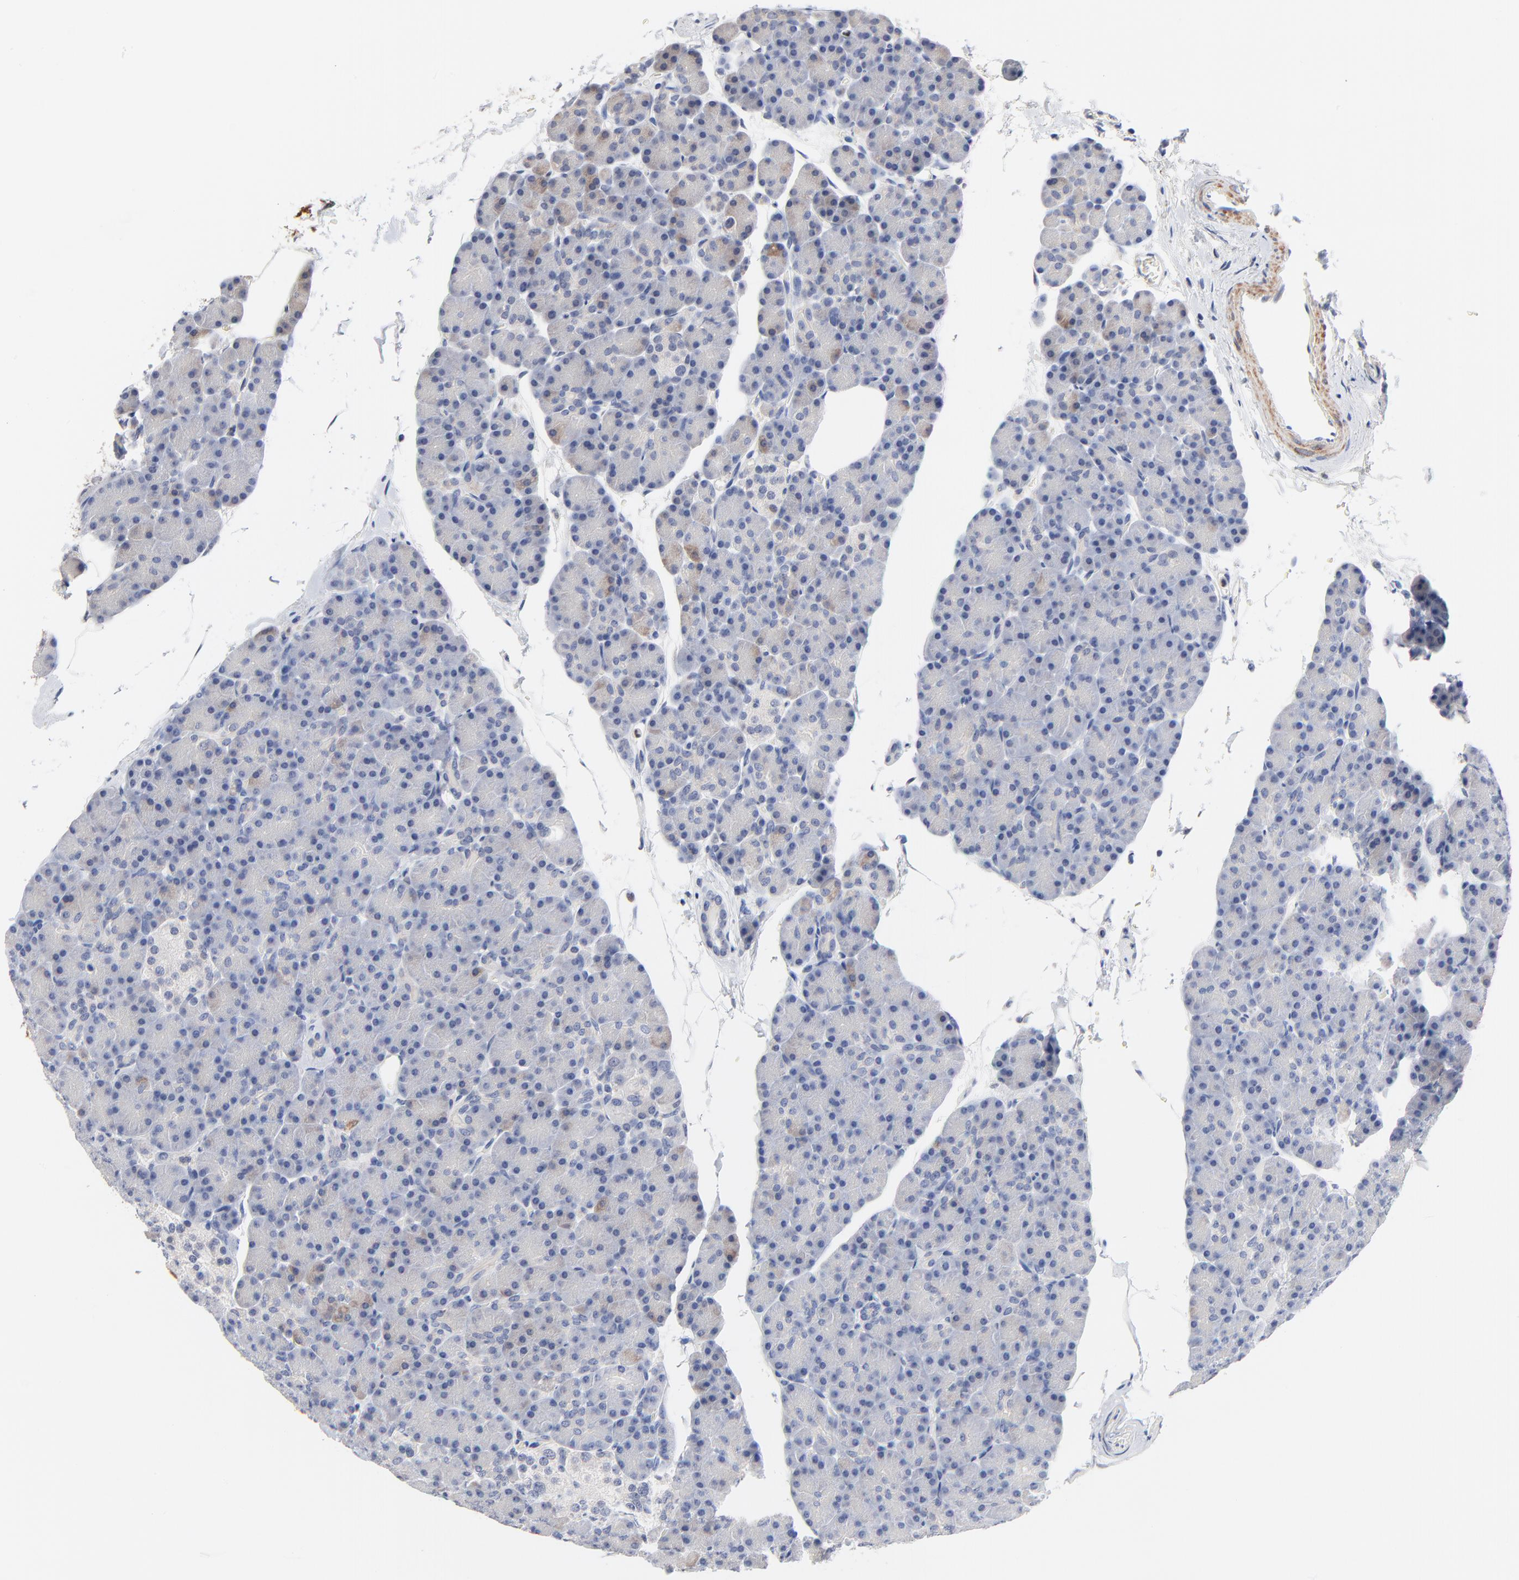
{"staining": {"intensity": "weak", "quantity": "25%-75%", "location": "cytoplasmic/membranous"}, "tissue": "pancreas", "cell_type": "Exocrine glandular cells", "image_type": "normal", "snomed": [{"axis": "morphology", "description": "Normal tissue, NOS"}, {"axis": "topography", "description": "Pancreas"}], "caption": "Exocrine glandular cells demonstrate weak cytoplasmic/membranous positivity in about 25%-75% of cells in benign pancreas. The staining is performed using DAB brown chromogen to label protein expression. The nuclei are counter-stained blue using hematoxylin.", "gene": "AADAC", "patient": {"sex": "female", "age": 43}}